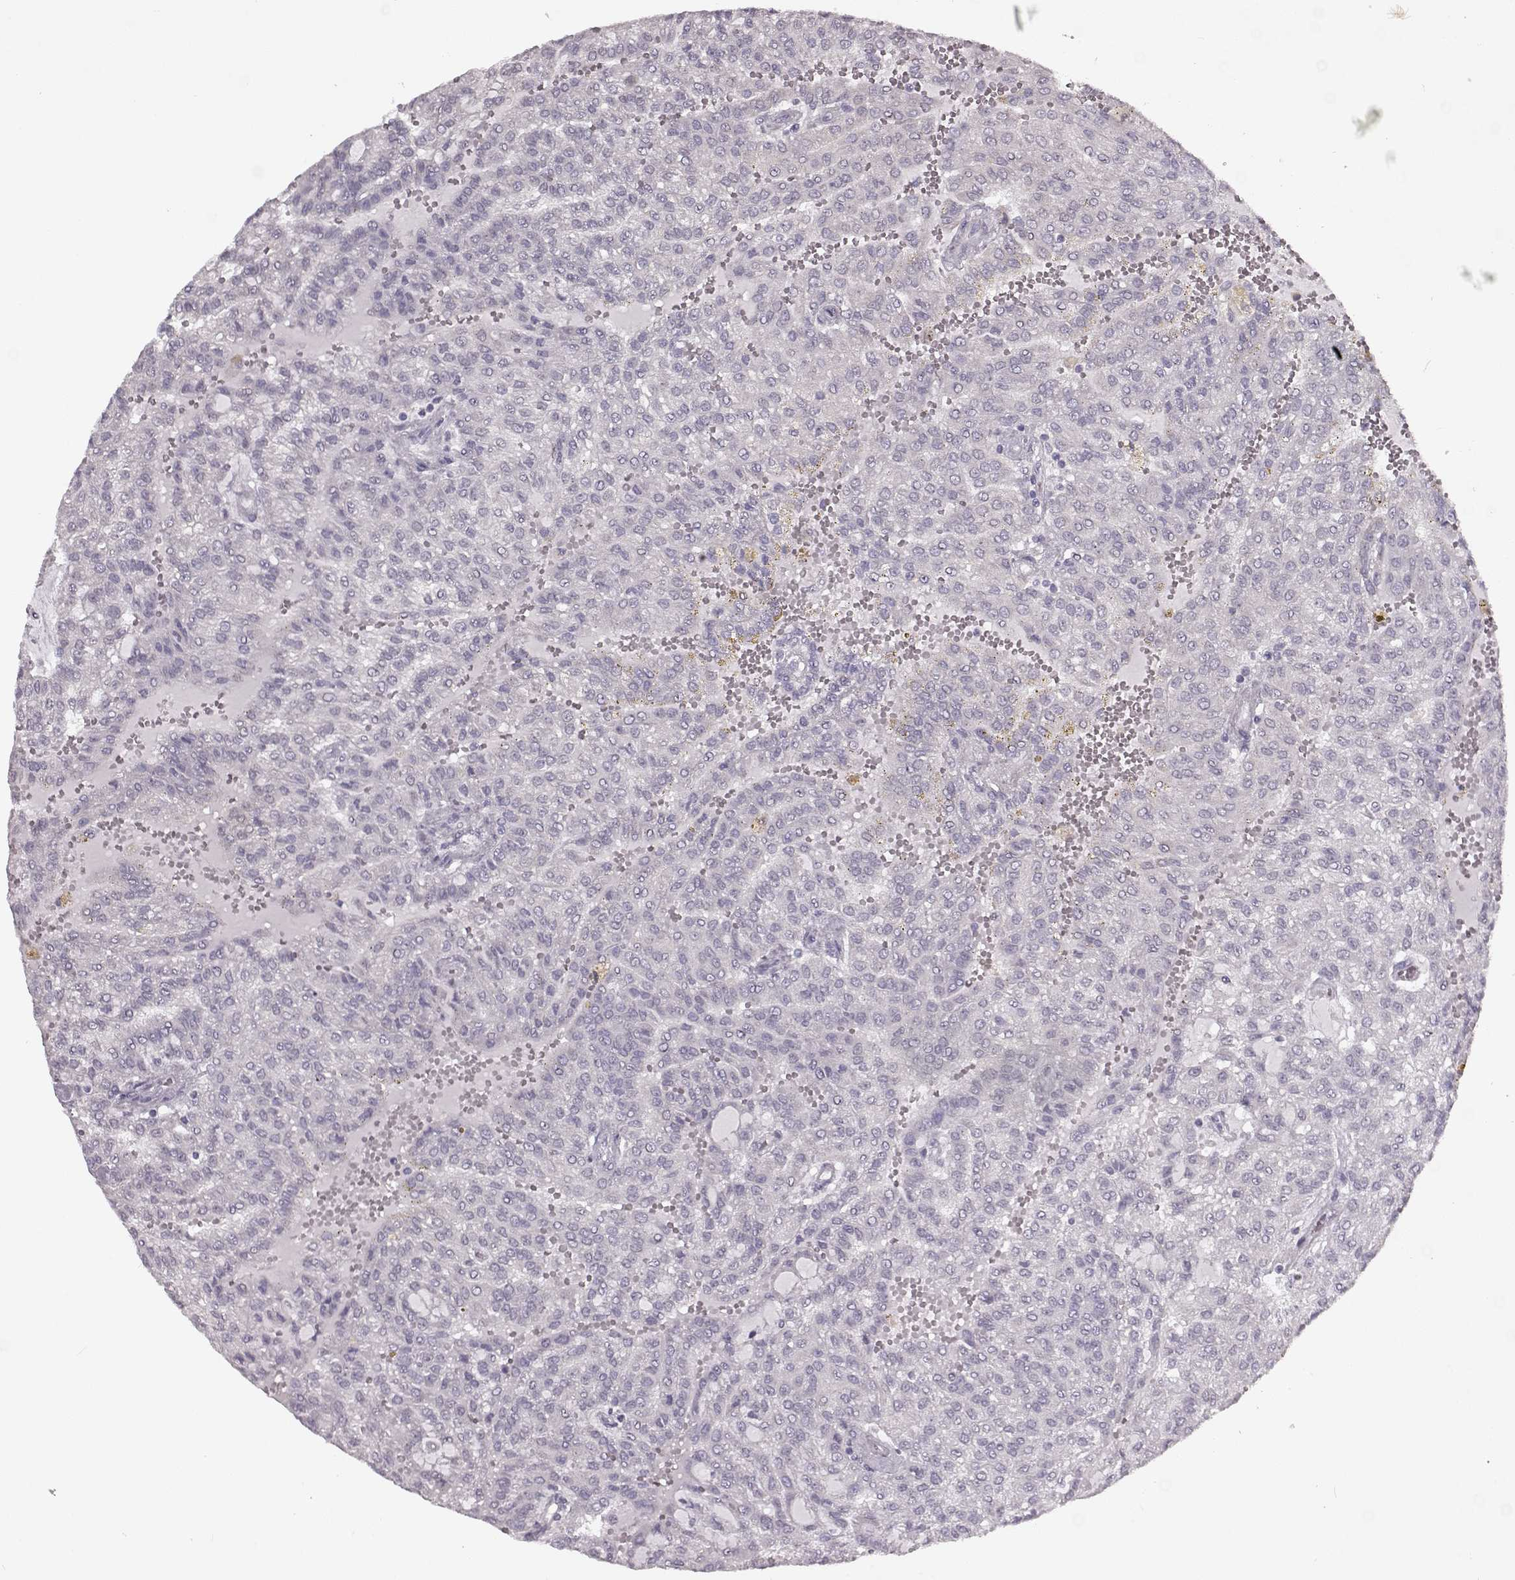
{"staining": {"intensity": "negative", "quantity": "none", "location": "none"}, "tissue": "renal cancer", "cell_type": "Tumor cells", "image_type": "cancer", "snomed": [{"axis": "morphology", "description": "Adenocarcinoma, NOS"}, {"axis": "topography", "description": "Kidney"}], "caption": "Renal adenocarcinoma was stained to show a protein in brown. There is no significant positivity in tumor cells. The staining was performed using DAB (3,3'-diaminobenzidine) to visualize the protein expression in brown, while the nuclei were stained in blue with hematoxylin (Magnification: 20x).", "gene": "MAP6D1", "patient": {"sex": "male", "age": 63}}